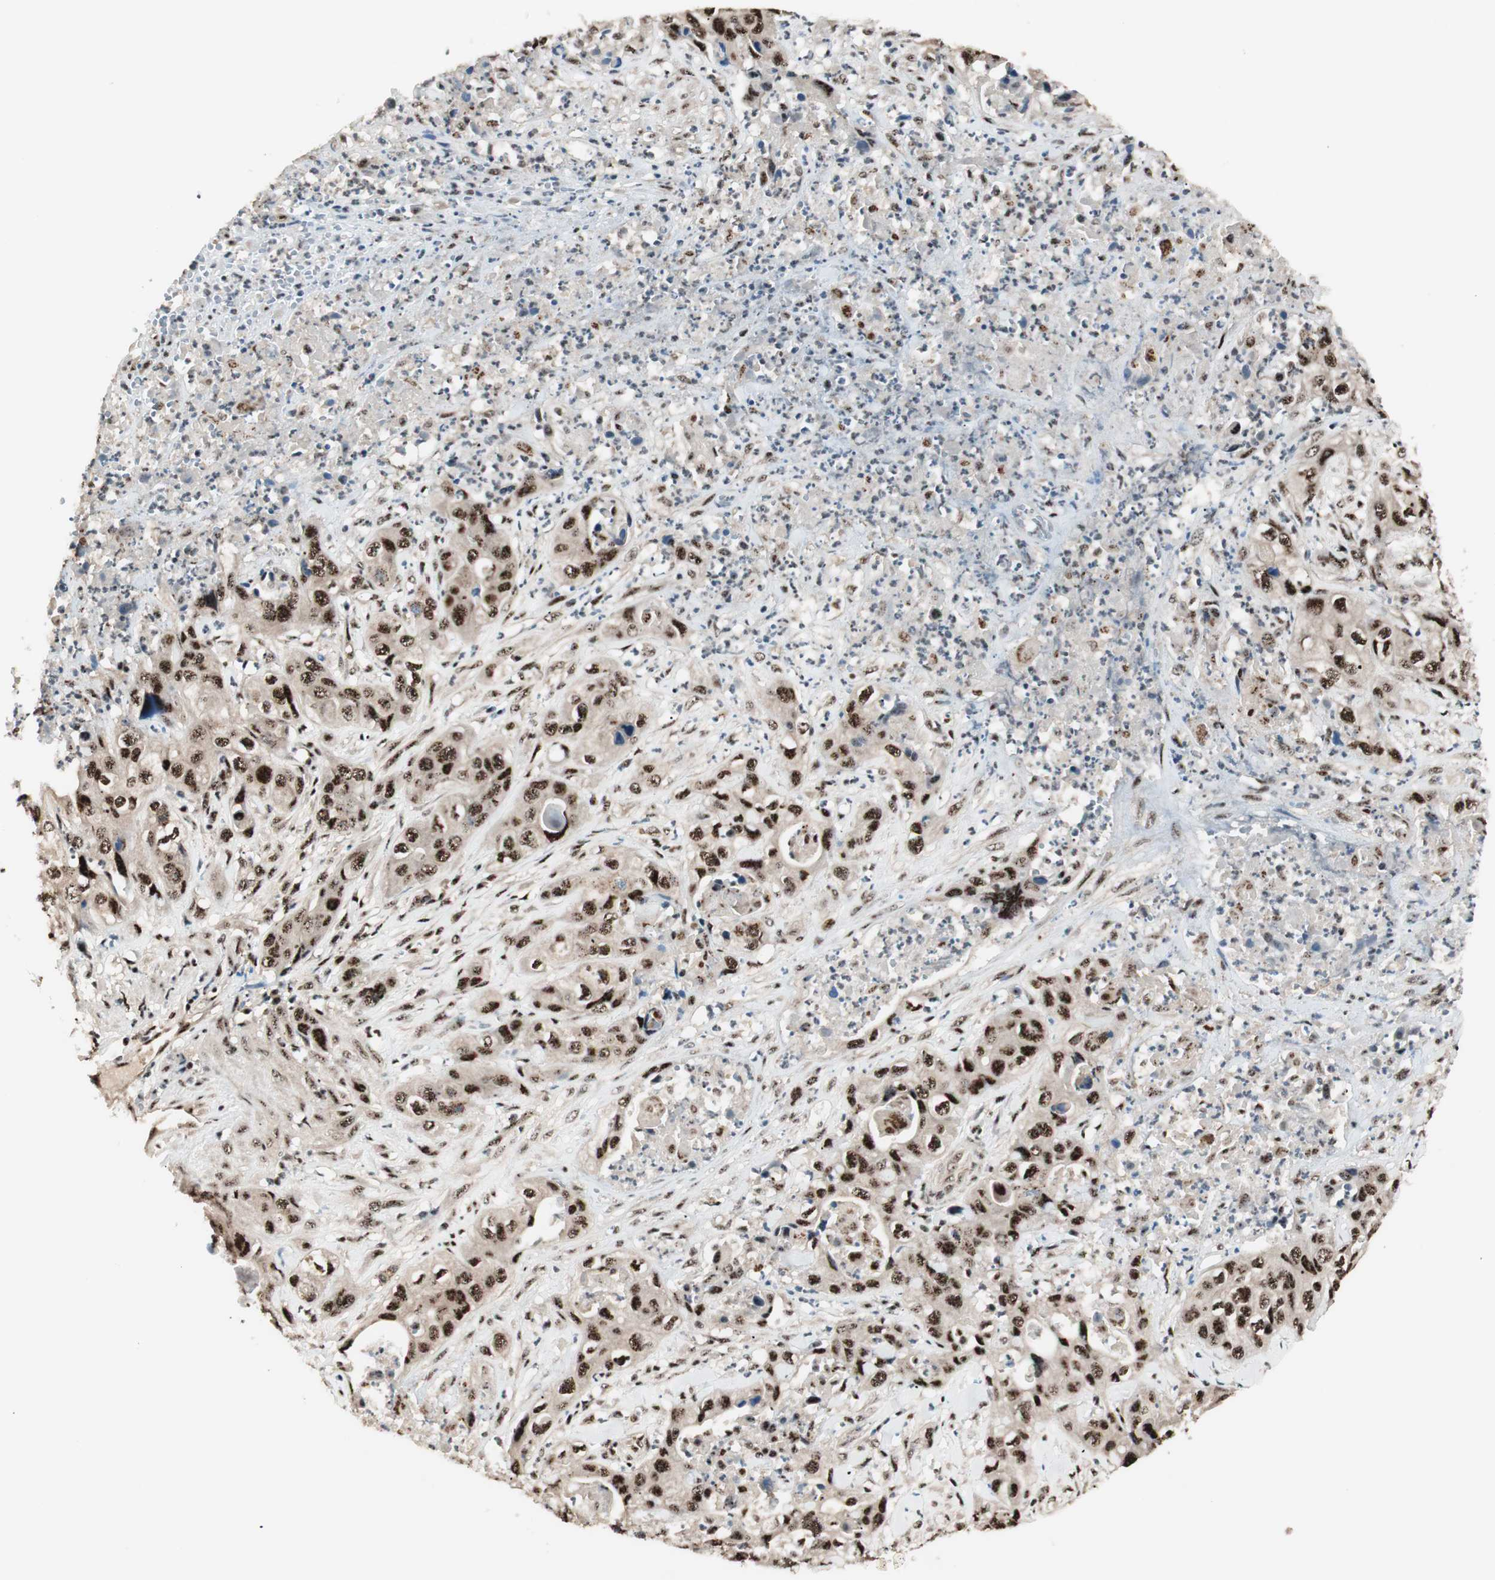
{"staining": {"intensity": "strong", "quantity": ">75%", "location": "nuclear"}, "tissue": "liver cancer", "cell_type": "Tumor cells", "image_type": "cancer", "snomed": [{"axis": "morphology", "description": "Cholangiocarcinoma"}, {"axis": "topography", "description": "Liver"}], "caption": "High-magnification brightfield microscopy of cholangiocarcinoma (liver) stained with DAB (brown) and counterstained with hematoxylin (blue). tumor cells exhibit strong nuclear expression is present in about>75% of cells.", "gene": "NR5A2", "patient": {"sex": "female", "age": 61}}